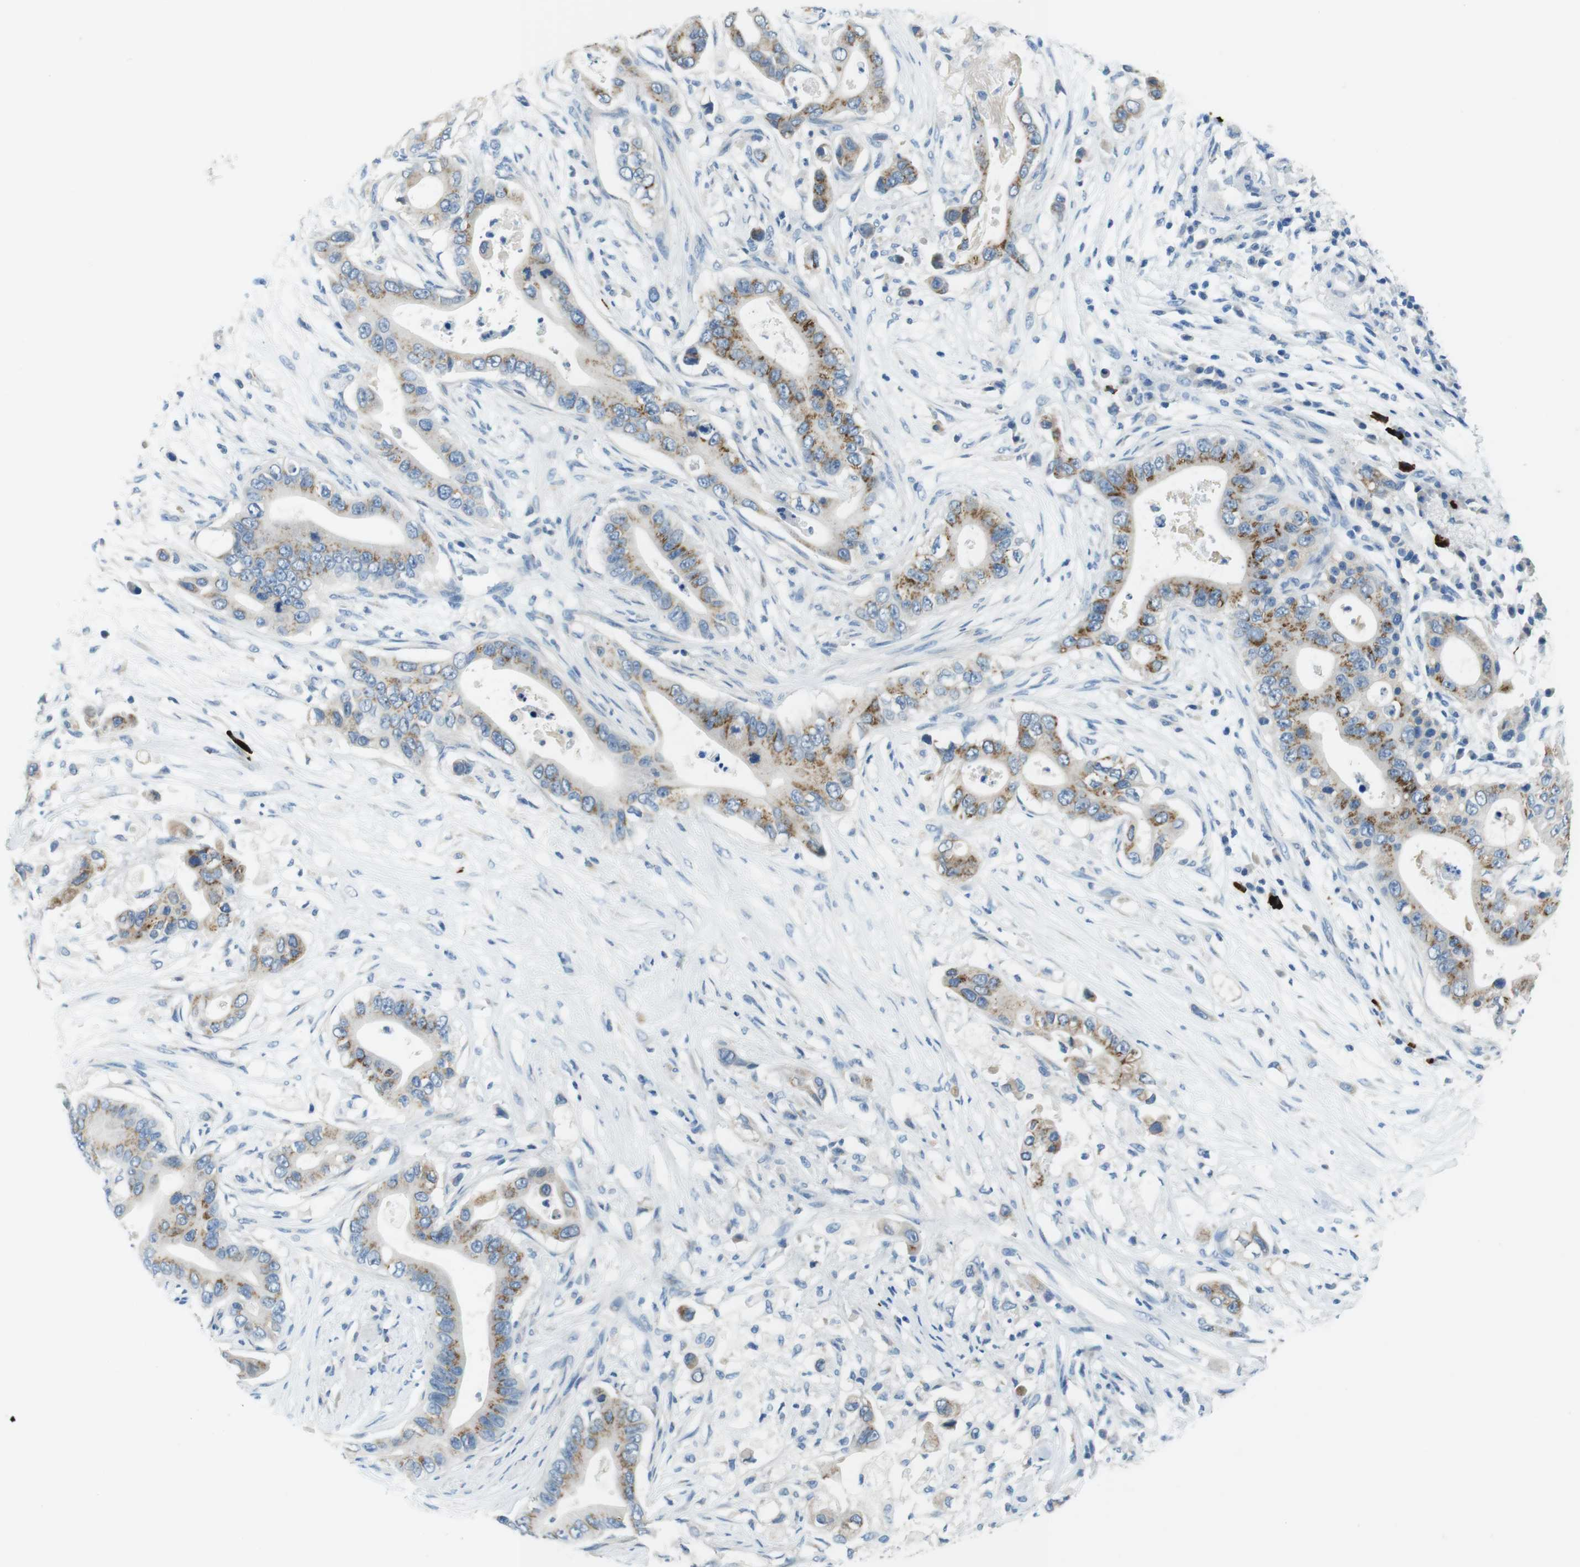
{"staining": {"intensity": "moderate", "quantity": "25%-75%", "location": "cytoplasmic/membranous"}, "tissue": "pancreatic cancer", "cell_type": "Tumor cells", "image_type": "cancer", "snomed": [{"axis": "morphology", "description": "Adenocarcinoma, NOS"}, {"axis": "topography", "description": "Pancreas"}], "caption": "The immunohistochemical stain shows moderate cytoplasmic/membranous staining in tumor cells of pancreatic cancer (adenocarcinoma) tissue. (DAB (3,3'-diaminobenzidine) = brown stain, brightfield microscopy at high magnification).", "gene": "SLC35A3", "patient": {"sex": "male", "age": 77}}